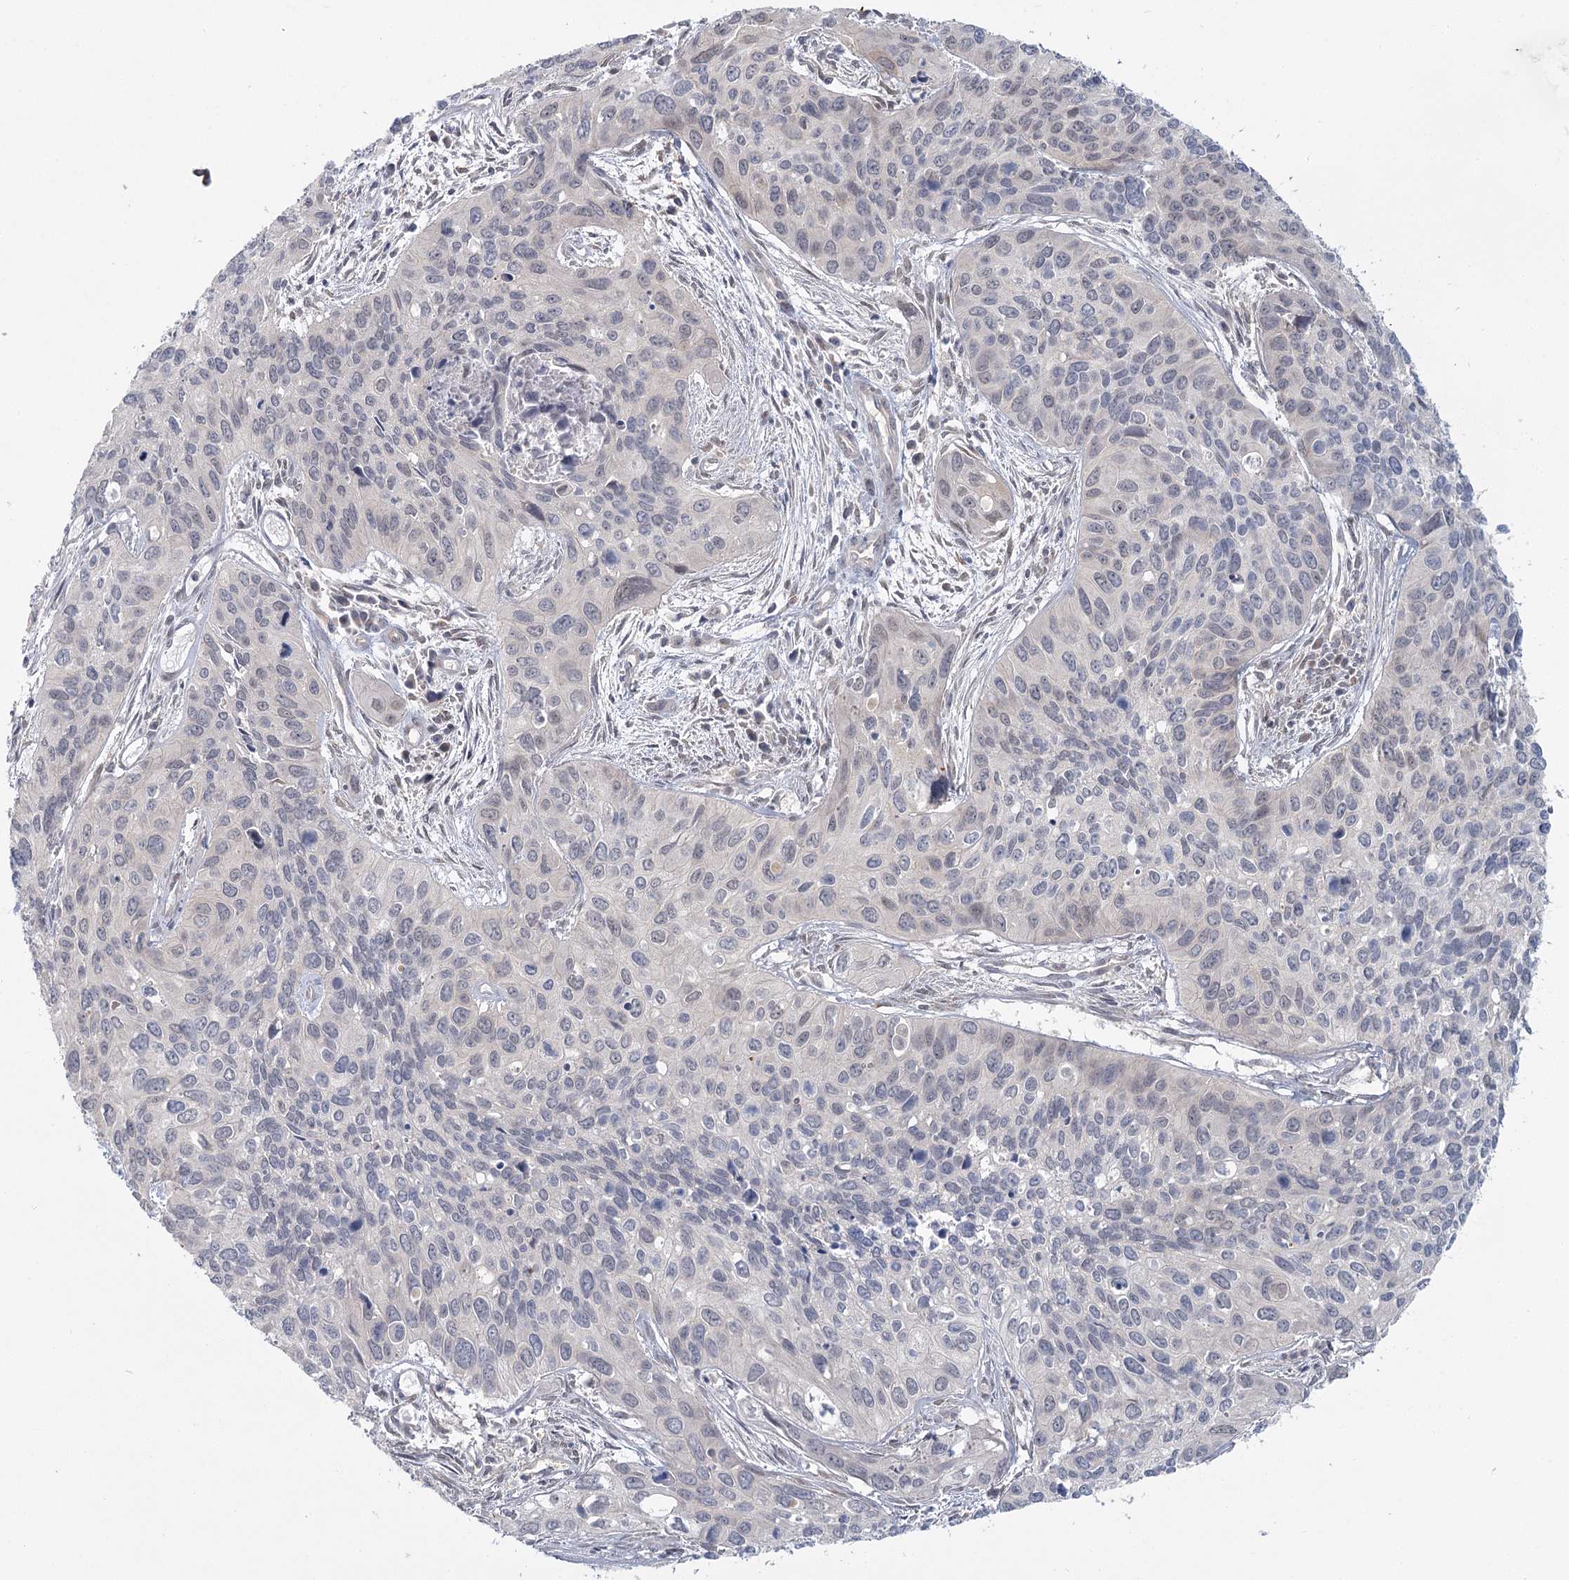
{"staining": {"intensity": "negative", "quantity": "none", "location": "none"}, "tissue": "cervical cancer", "cell_type": "Tumor cells", "image_type": "cancer", "snomed": [{"axis": "morphology", "description": "Squamous cell carcinoma, NOS"}, {"axis": "topography", "description": "Cervix"}], "caption": "Immunohistochemistry of squamous cell carcinoma (cervical) demonstrates no positivity in tumor cells.", "gene": "USP11", "patient": {"sex": "female", "age": 55}}